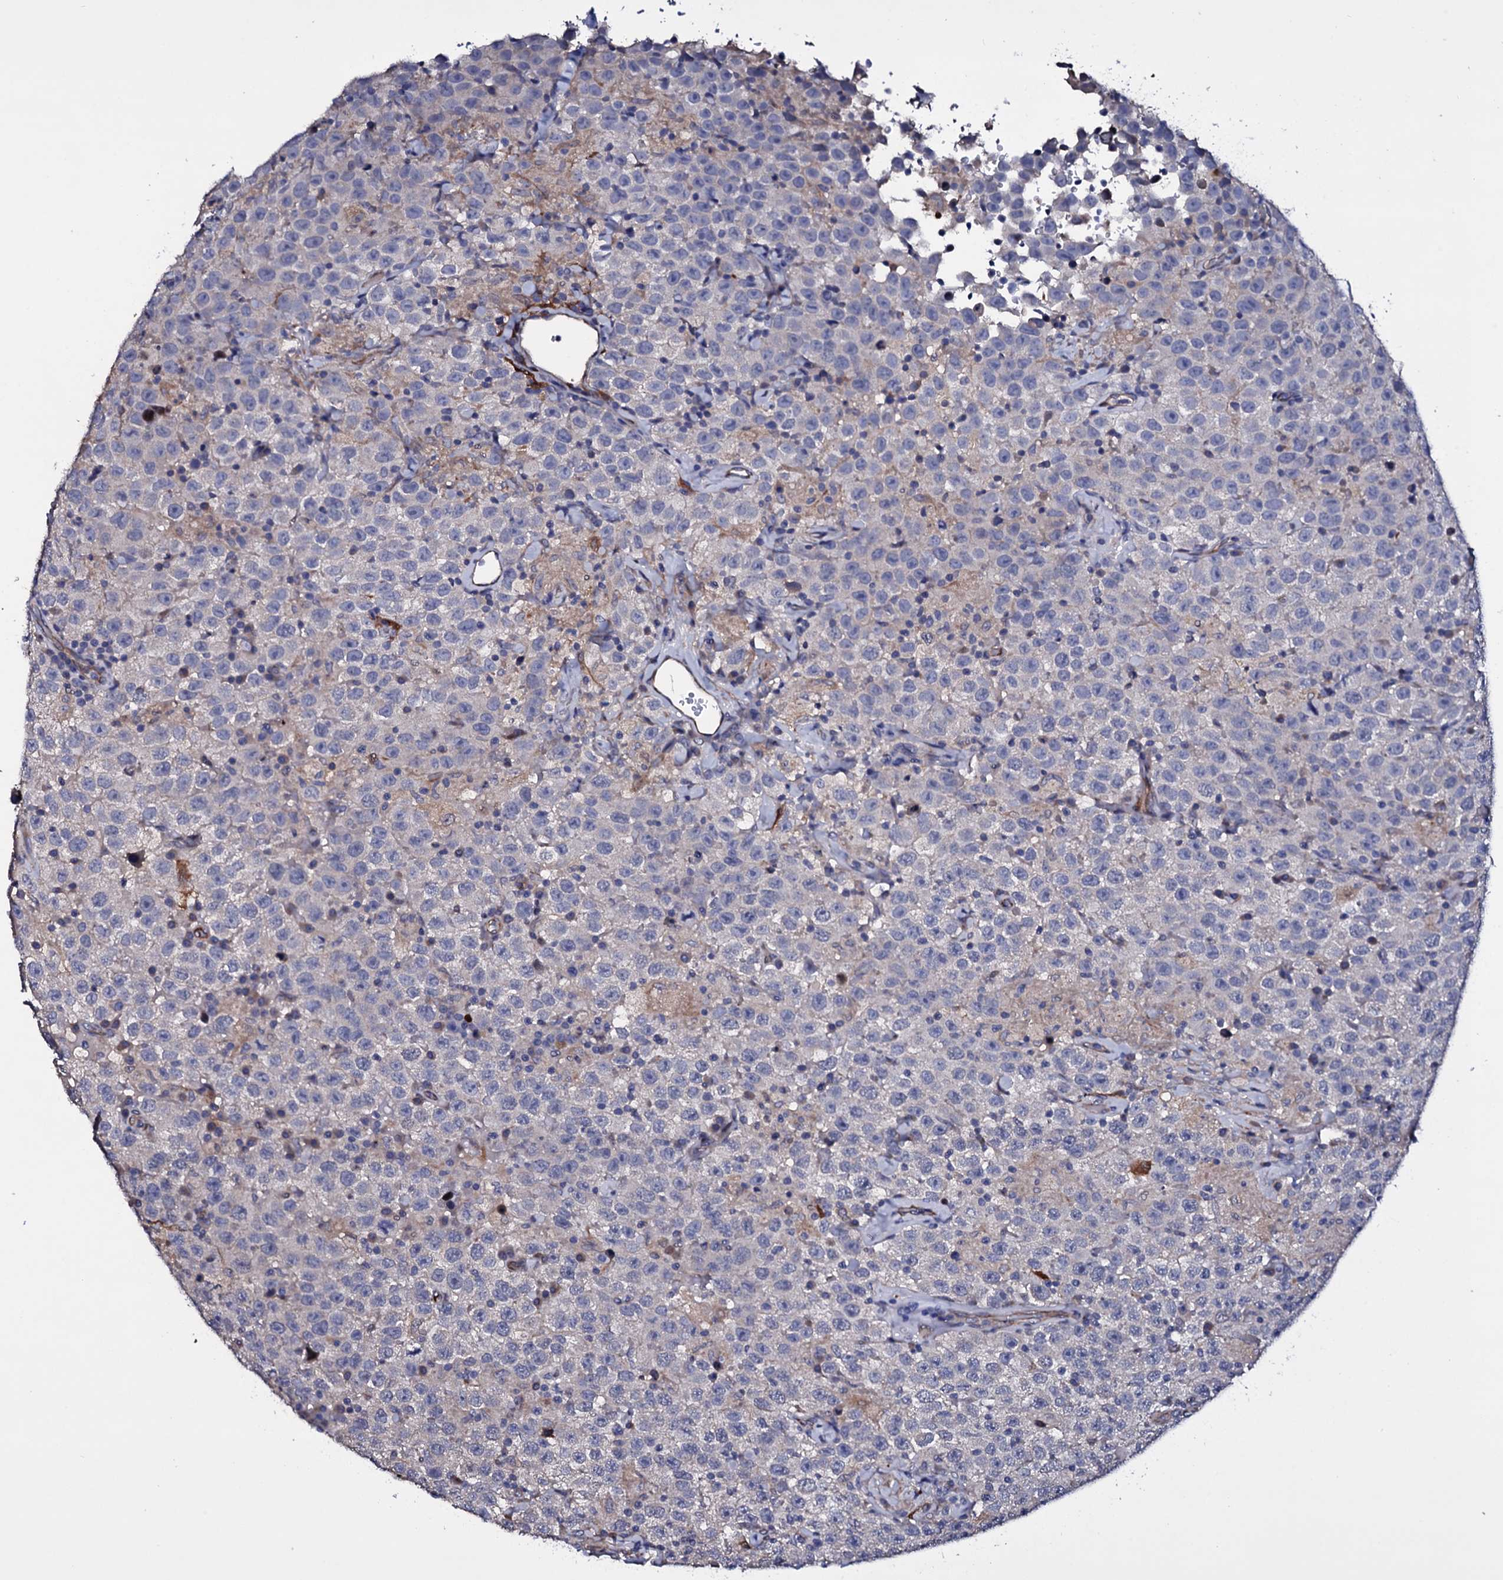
{"staining": {"intensity": "negative", "quantity": "none", "location": "none"}, "tissue": "testis cancer", "cell_type": "Tumor cells", "image_type": "cancer", "snomed": [{"axis": "morphology", "description": "Seminoma, NOS"}, {"axis": "topography", "description": "Testis"}], "caption": "An immunohistochemistry photomicrograph of seminoma (testis) is shown. There is no staining in tumor cells of seminoma (testis).", "gene": "BCL2L14", "patient": {"sex": "male", "age": 41}}